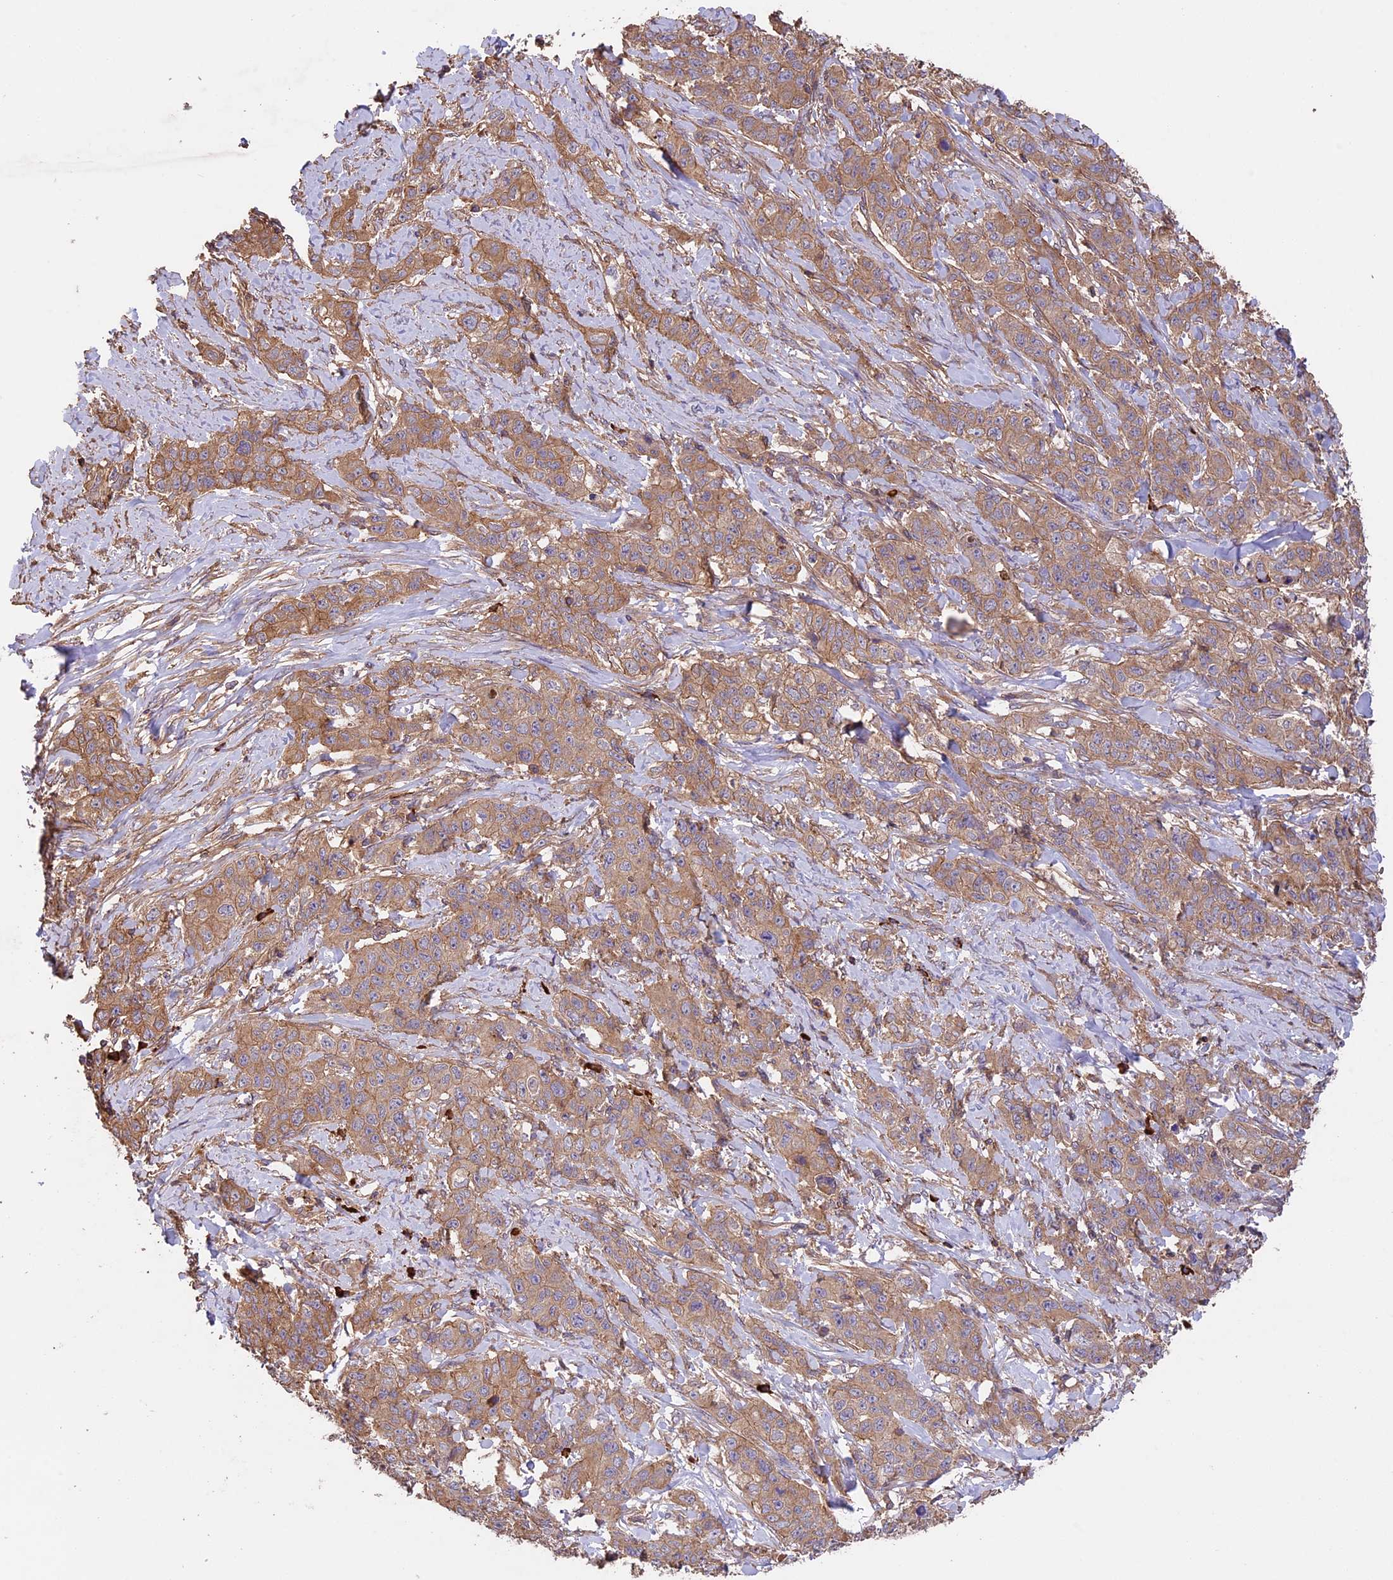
{"staining": {"intensity": "moderate", "quantity": ">75%", "location": "cytoplasmic/membranous"}, "tissue": "stomach cancer", "cell_type": "Tumor cells", "image_type": "cancer", "snomed": [{"axis": "morphology", "description": "Adenocarcinoma, NOS"}, {"axis": "topography", "description": "Stomach"}], "caption": "IHC image of stomach cancer stained for a protein (brown), which displays medium levels of moderate cytoplasmic/membranous staining in approximately >75% of tumor cells.", "gene": "GAS8", "patient": {"sex": "male", "age": 48}}